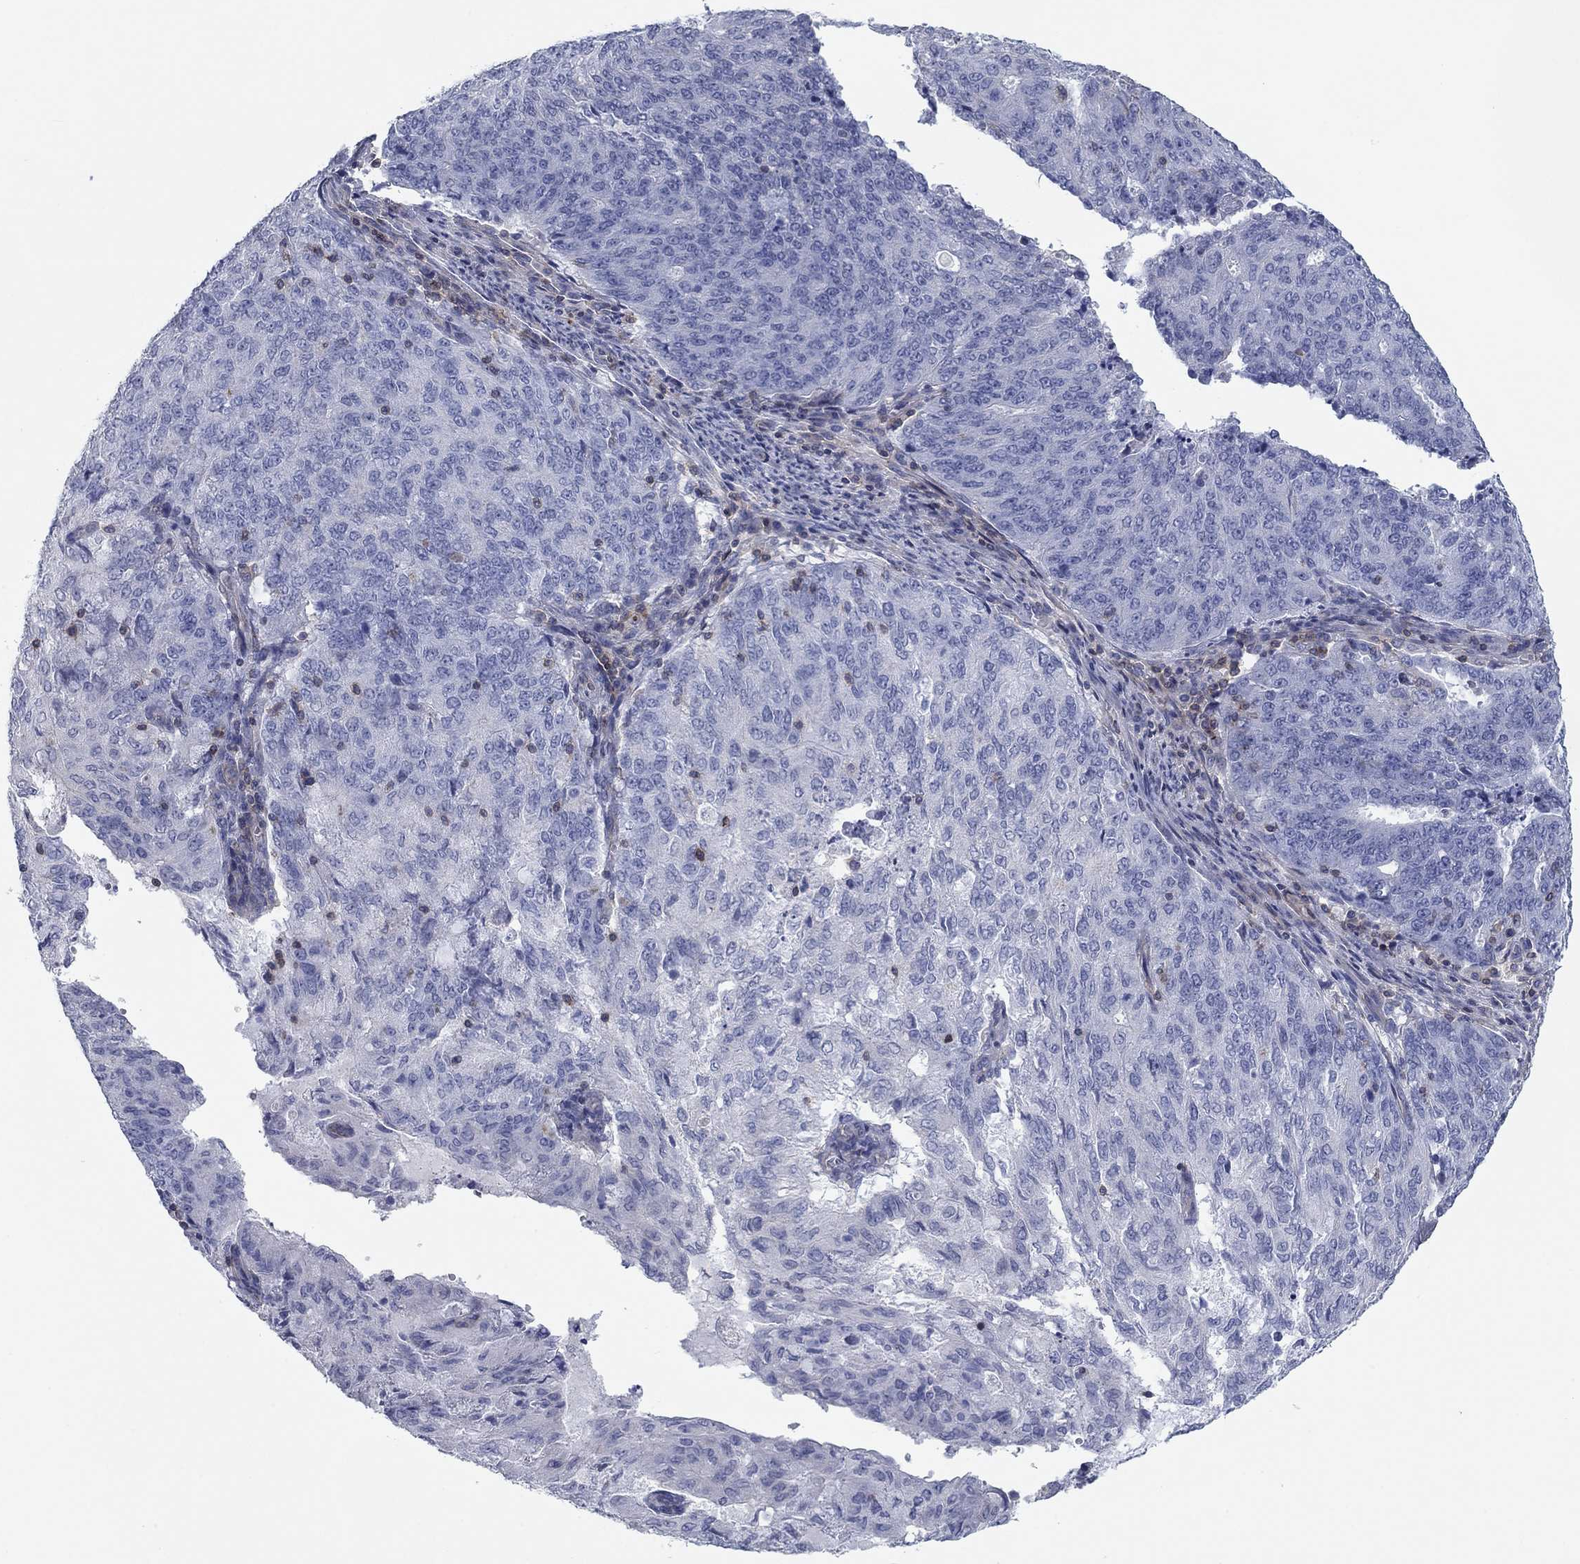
{"staining": {"intensity": "negative", "quantity": "none", "location": "none"}, "tissue": "endometrial cancer", "cell_type": "Tumor cells", "image_type": "cancer", "snomed": [{"axis": "morphology", "description": "Adenocarcinoma, NOS"}, {"axis": "topography", "description": "Endometrium"}], "caption": "Immunohistochemical staining of human endometrial cancer demonstrates no significant positivity in tumor cells. The staining is performed using DAB brown chromogen with nuclei counter-stained in using hematoxylin.", "gene": "PSD4", "patient": {"sex": "female", "age": 82}}